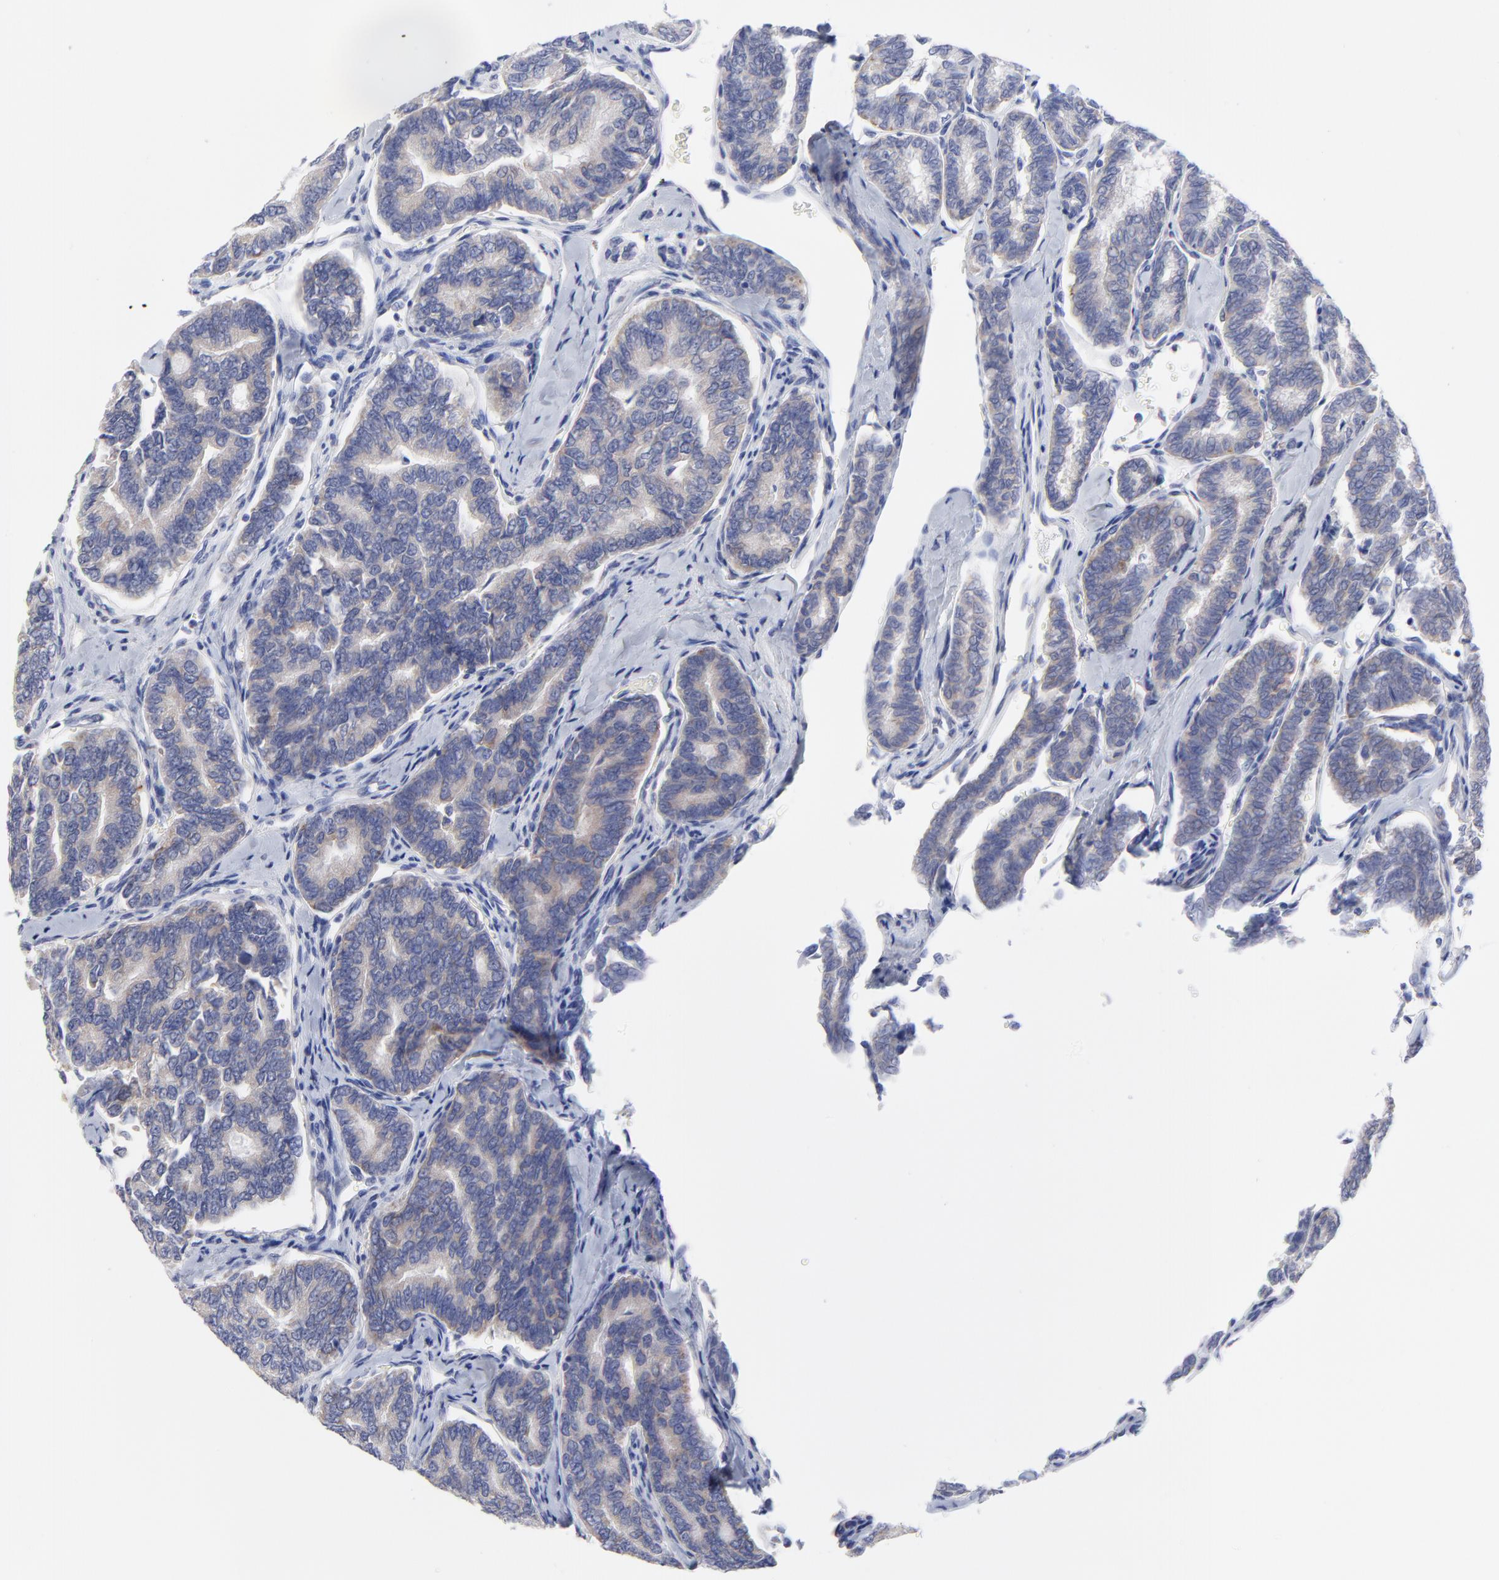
{"staining": {"intensity": "weak", "quantity": ">75%", "location": "cytoplasmic/membranous"}, "tissue": "thyroid cancer", "cell_type": "Tumor cells", "image_type": "cancer", "snomed": [{"axis": "morphology", "description": "Papillary adenocarcinoma, NOS"}, {"axis": "topography", "description": "Thyroid gland"}], "caption": "Immunohistochemistry (IHC) of thyroid cancer (papillary adenocarcinoma) demonstrates low levels of weak cytoplasmic/membranous positivity in about >75% of tumor cells. The staining is performed using DAB (3,3'-diaminobenzidine) brown chromogen to label protein expression. The nuclei are counter-stained blue using hematoxylin.", "gene": "DUSP9", "patient": {"sex": "female", "age": 35}}